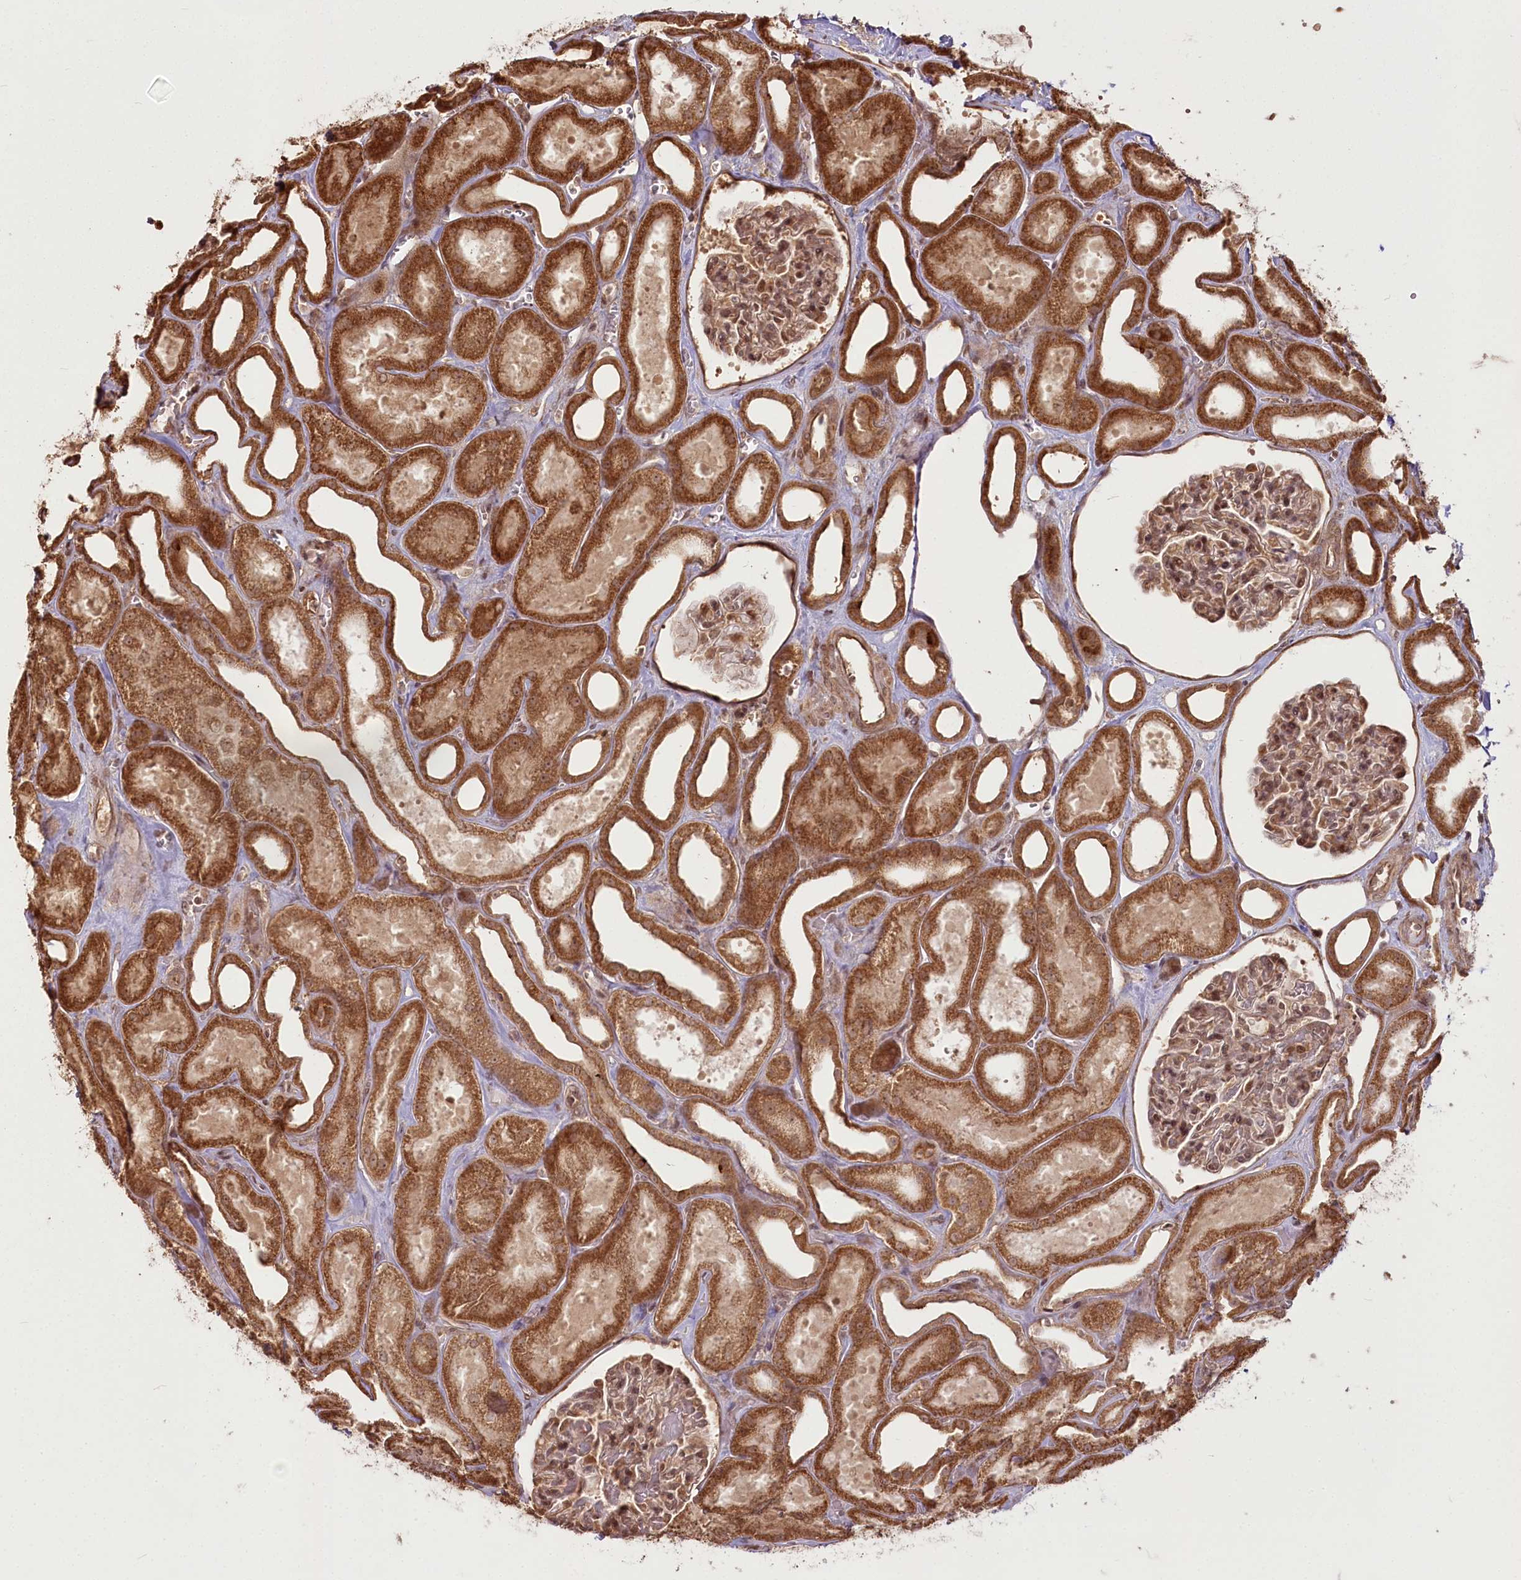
{"staining": {"intensity": "moderate", "quantity": "25%-75%", "location": "cytoplasmic/membranous,nuclear"}, "tissue": "kidney", "cell_type": "Cells in glomeruli", "image_type": "normal", "snomed": [{"axis": "morphology", "description": "Normal tissue, NOS"}, {"axis": "morphology", "description": "Adenocarcinoma, NOS"}, {"axis": "topography", "description": "Kidney"}], "caption": "An IHC image of unremarkable tissue is shown. Protein staining in brown shows moderate cytoplasmic/membranous,nuclear positivity in kidney within cells in glomeruli.", "gene": "R3HDM2", "patient": {"sex": "female", "age": 68}}